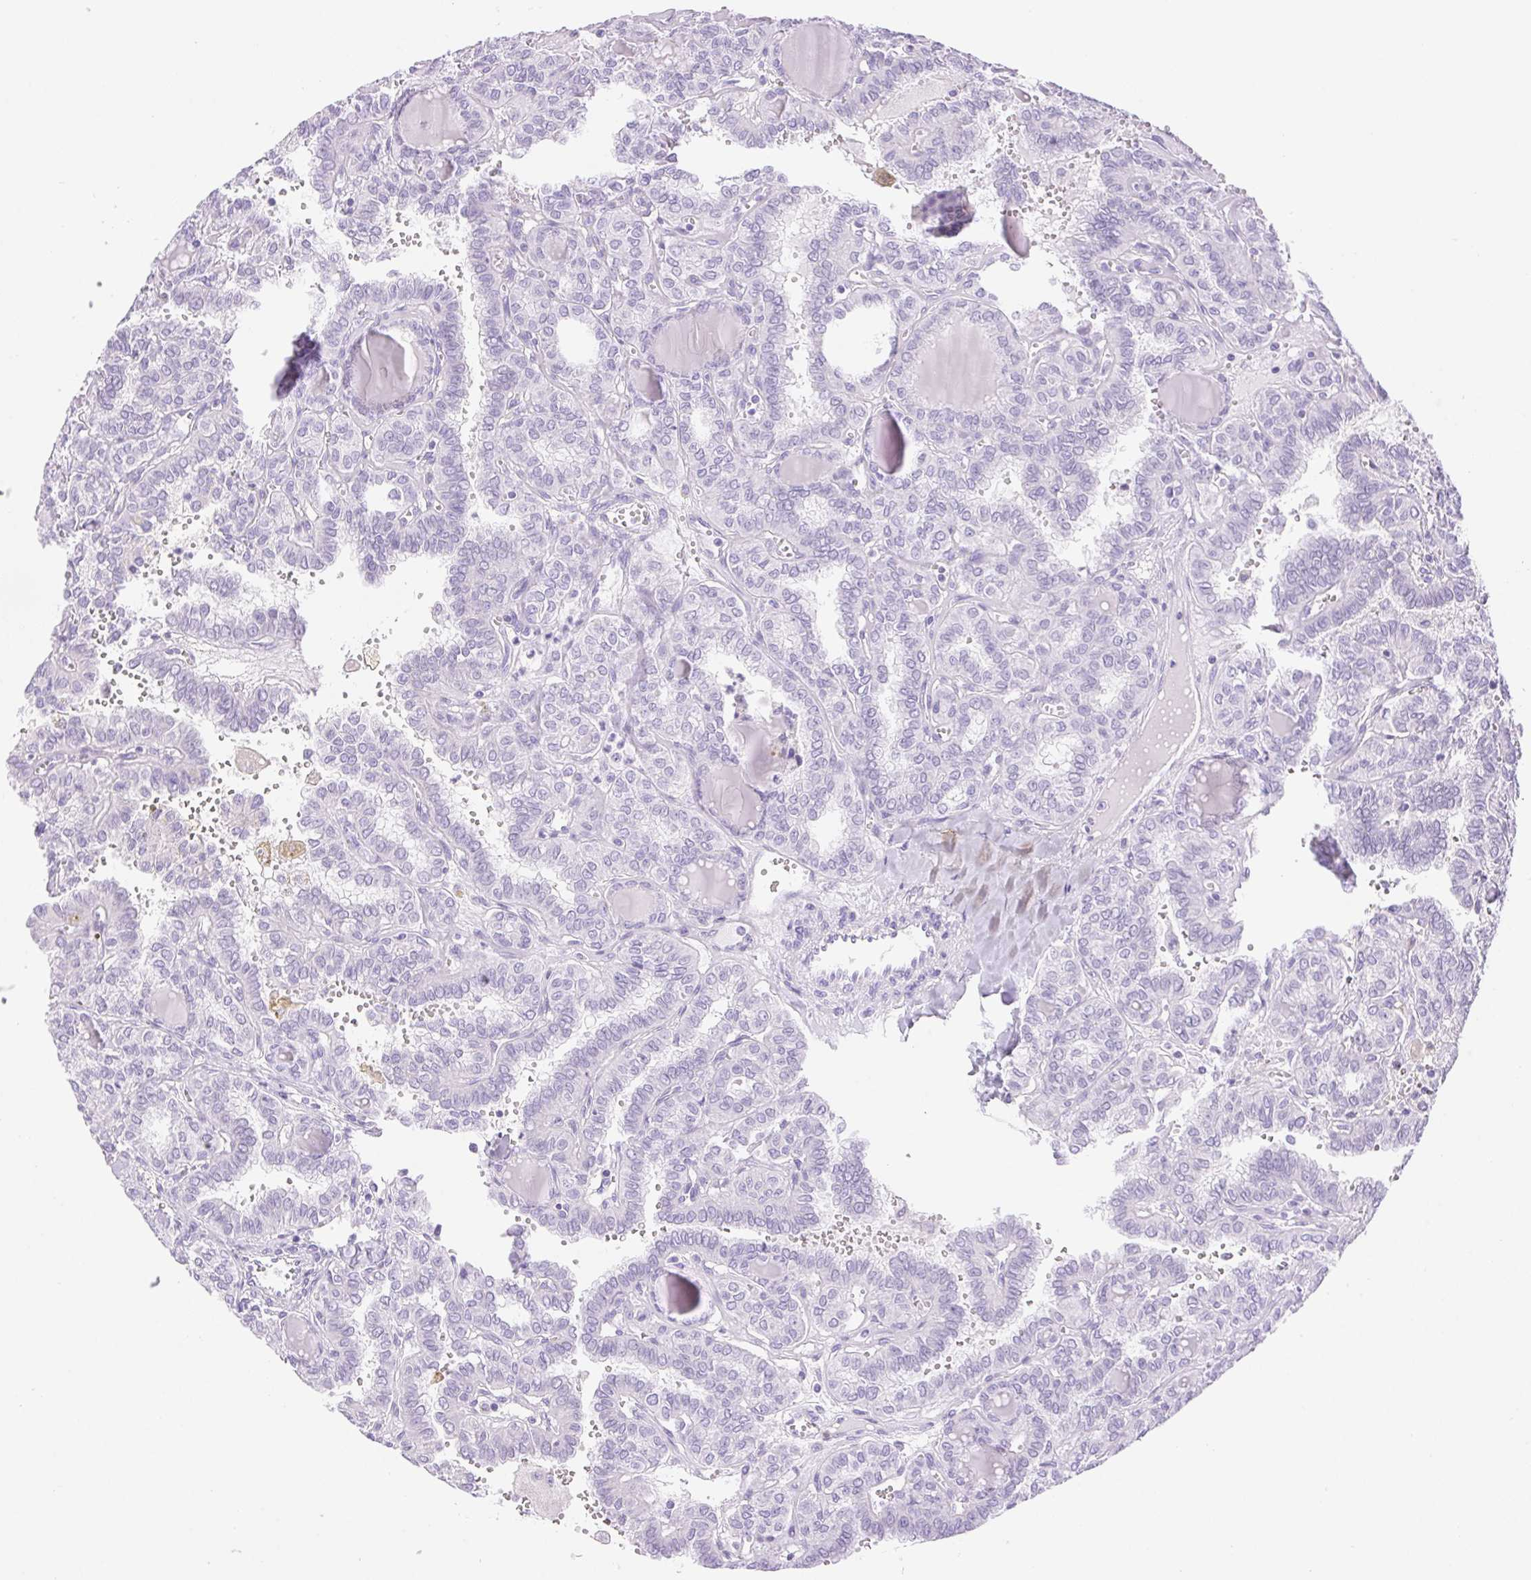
{"staining": {"intensity": "weak", "quantity": "<25%", "location": "cytoplasmic/membranous"}, "tissue": "thyroid cancer", "cell_type": "Tumor cells", "image_type": "cancer", "snomed": [{"axis": "morphology", "description": "Papillary adenocarcinoma, NOS"}, {"axis": "topography", "description": "Thyroid gland"}], "caption": "The micrograph shows no significant staining in tumor cells of thyroid papillary adenocarcinoma.", "gene": "SERPINB3", "patient": {"sex": "female", "age": 41}}